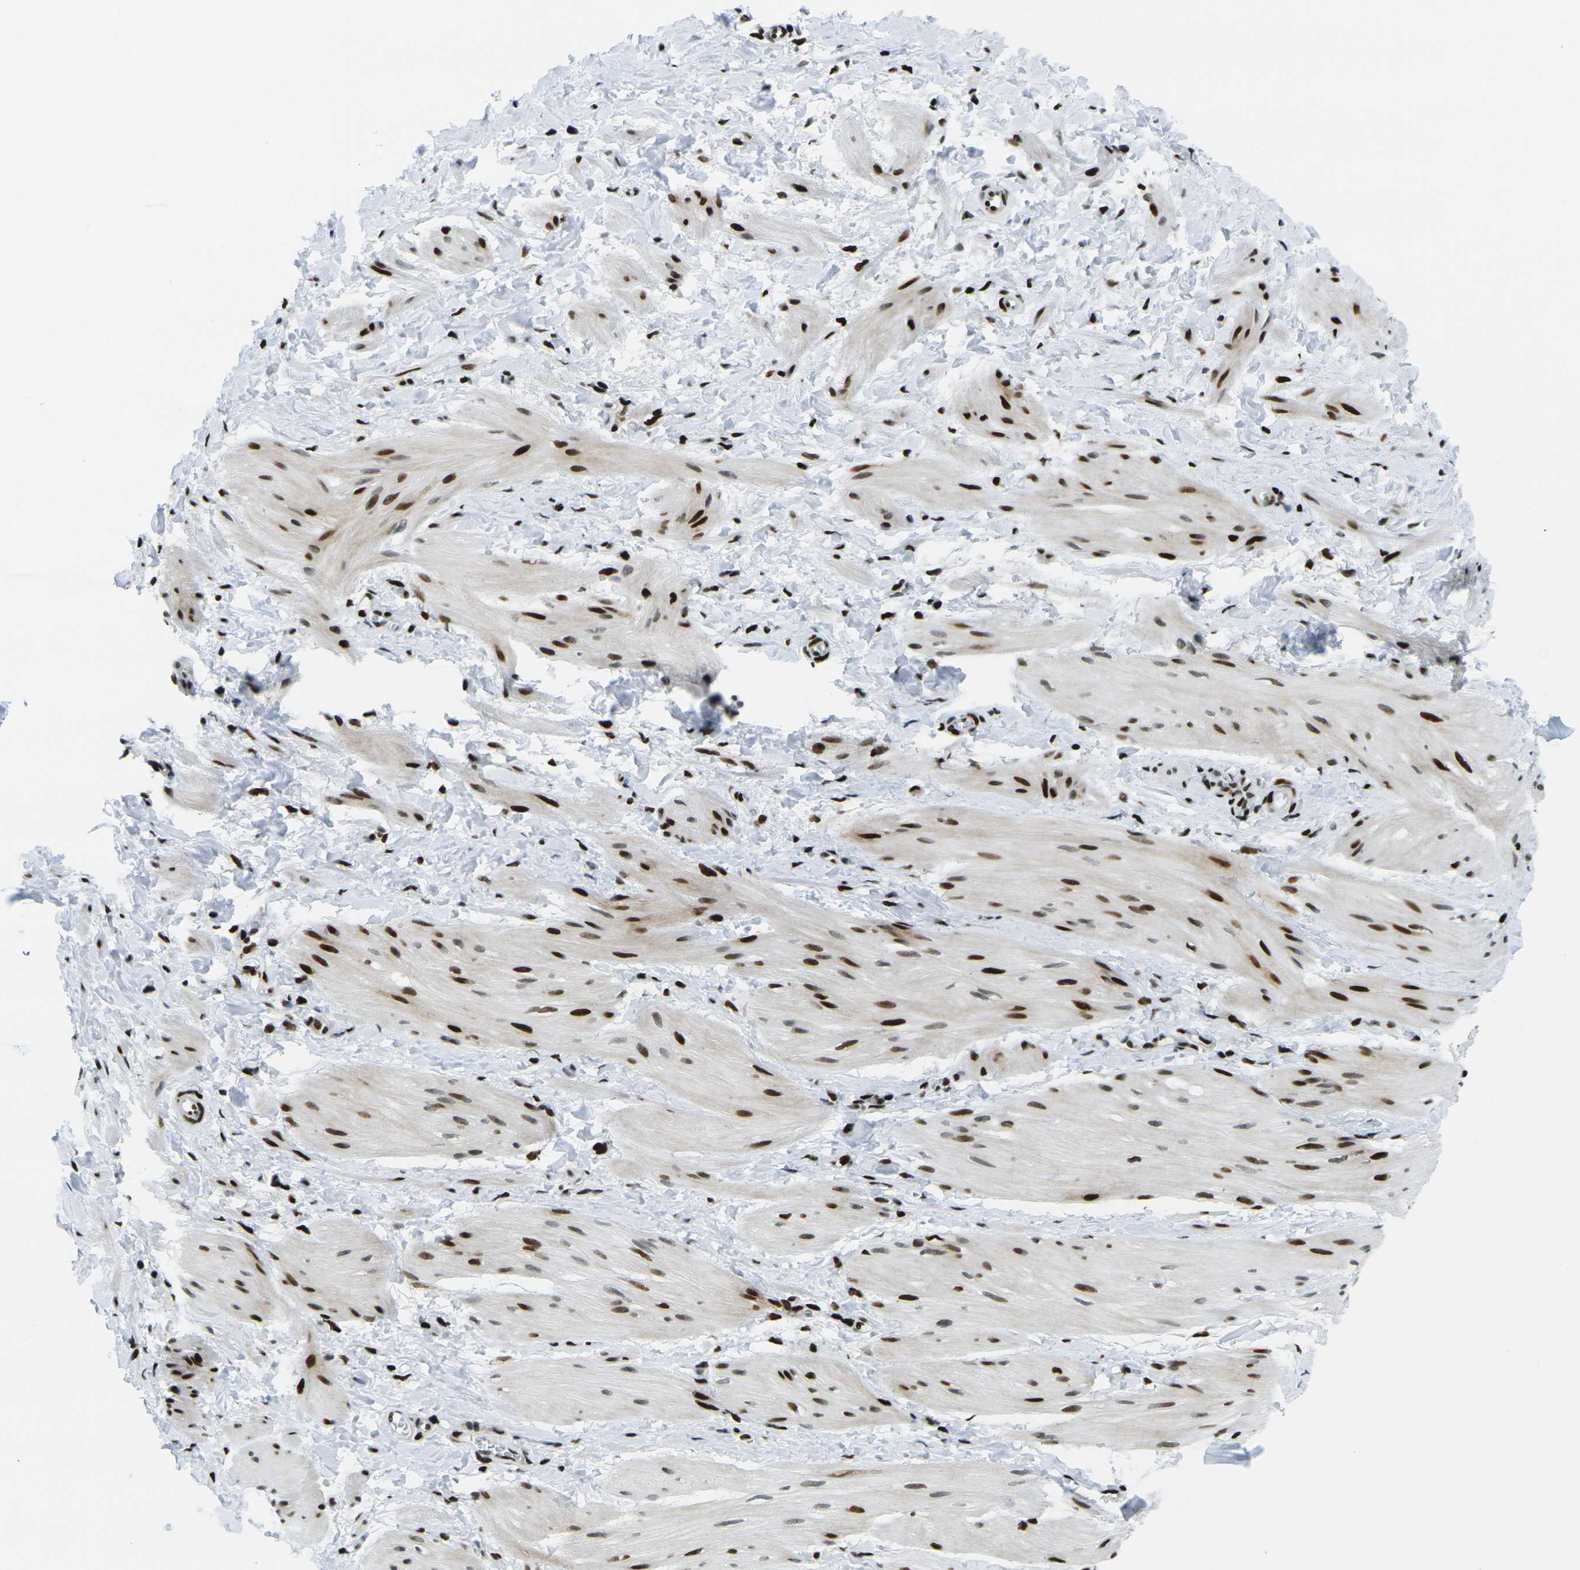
{"staining": {"intensity": "strong", "quantity": ">75%", "location": "nuclear"}, "tissue": "smooth muscle", "cell_type": "Smooth muscle cells", "image_type": "normal", "snomed": [{"axis": "morphology", "description": "Normal tissue, NOS"}, {"axis": "topography", "description": "Smooth muscle"}], "caption": "IHC (DAB (3,3'-diaminobenzidine)) staining of benign smooth muscle demonstrates strong nuclear protein staining in about >75% of smooth muscle cells.", "gene": "H3", "patient": {"sex": "male", "age": 16}}